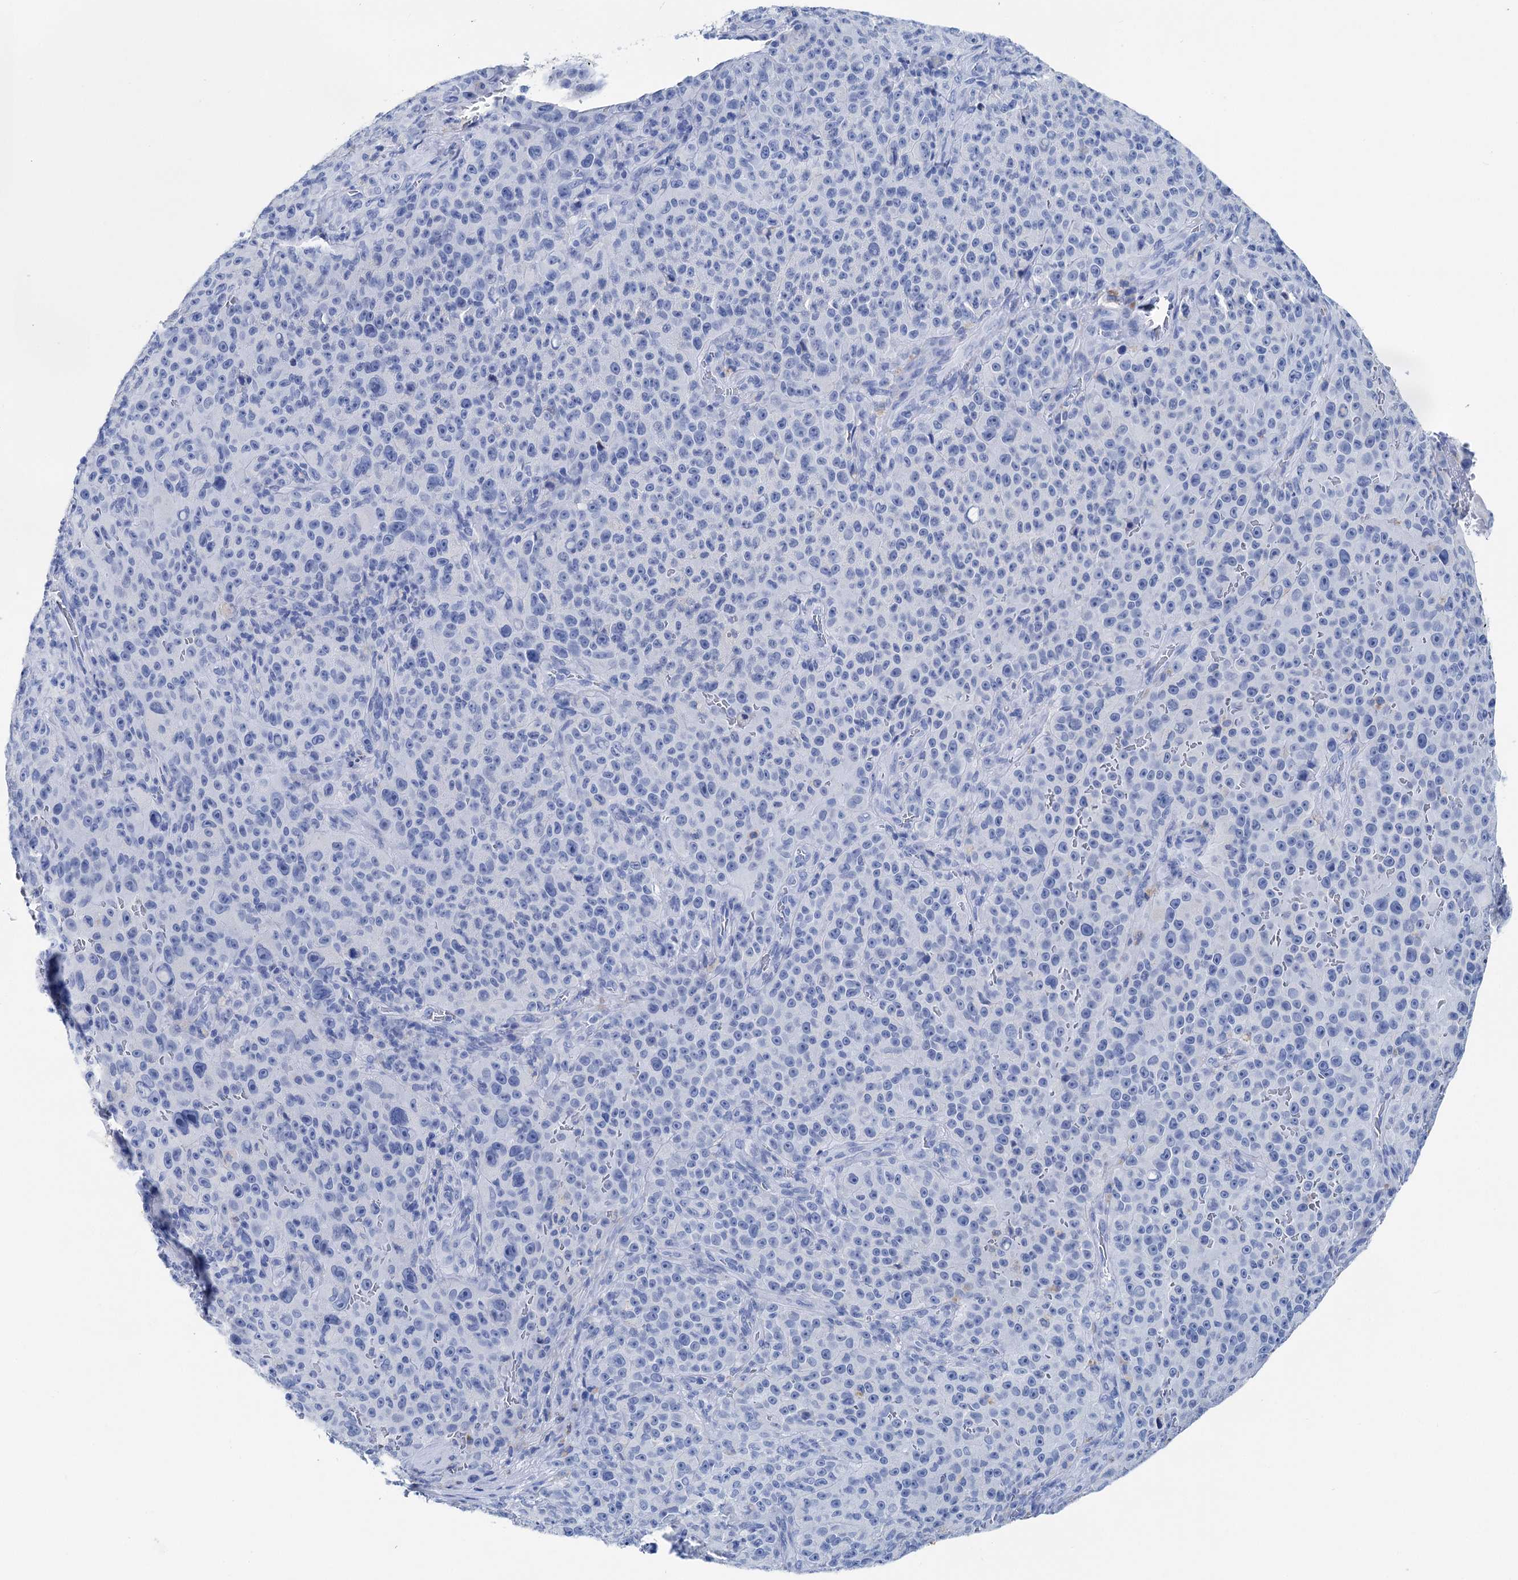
{"staining": {"intensity": "negative", "quantity": "none", "location": "none"}, "tissue": "melanoma", "cell_type": "Tumor cells", "image_type": "cancer", "snomed": [{"axis": "morphology", "description": "Malignant melanoma, NOS"}, {"axis": "topography", "description": "Skin"}], "caption": "Histopathology image shows no significant protein expression in tumor cells of melanoma.", "gene": "BRINP1", "patient": {"sex": "female", "age": 82}}